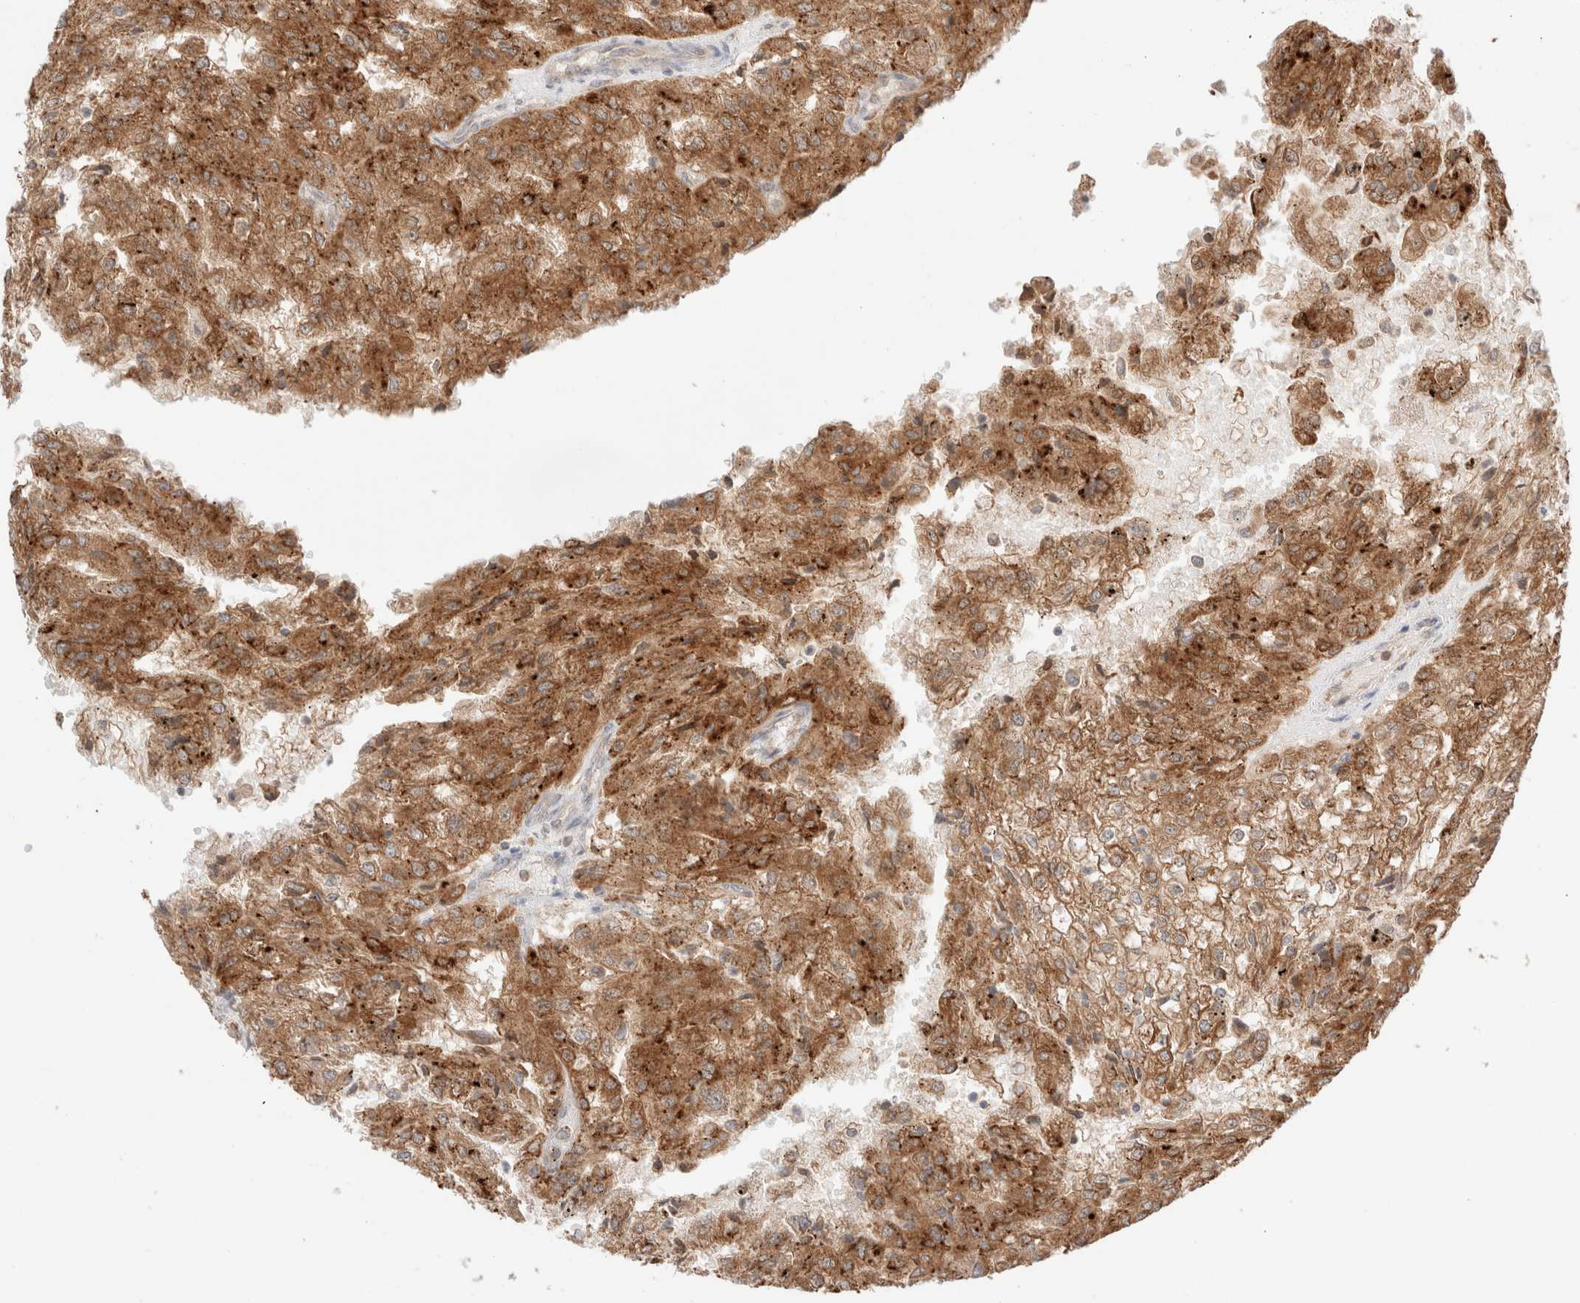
{"staining": {"intensity": "strong", "quantity": ">75%", "location": "cytoplasmic/membranous"}, "tissue": "renal cancer", "cell_type": "Tumor cells", "image_type": "cancer", "snomed": [{"axis": "morphology", "description": "Adenocarcinoma, NOS"}, {"axis": "topography", "description": "Kidney"}], "caption": "DAB (3,3'-diaminobenzidine) immunohistochemical staining of renal cancer displays strong cytoplasmic/membranous protein staining in approximately >75% of tumor cells. The staining was performed using DAB to visualize the protein expression in brown, while the nuclei were stained in blue with hematoxylin (Magnification: 20x).", "gene": "XKR4", "patient": {"sex": "female", "age": 54}}